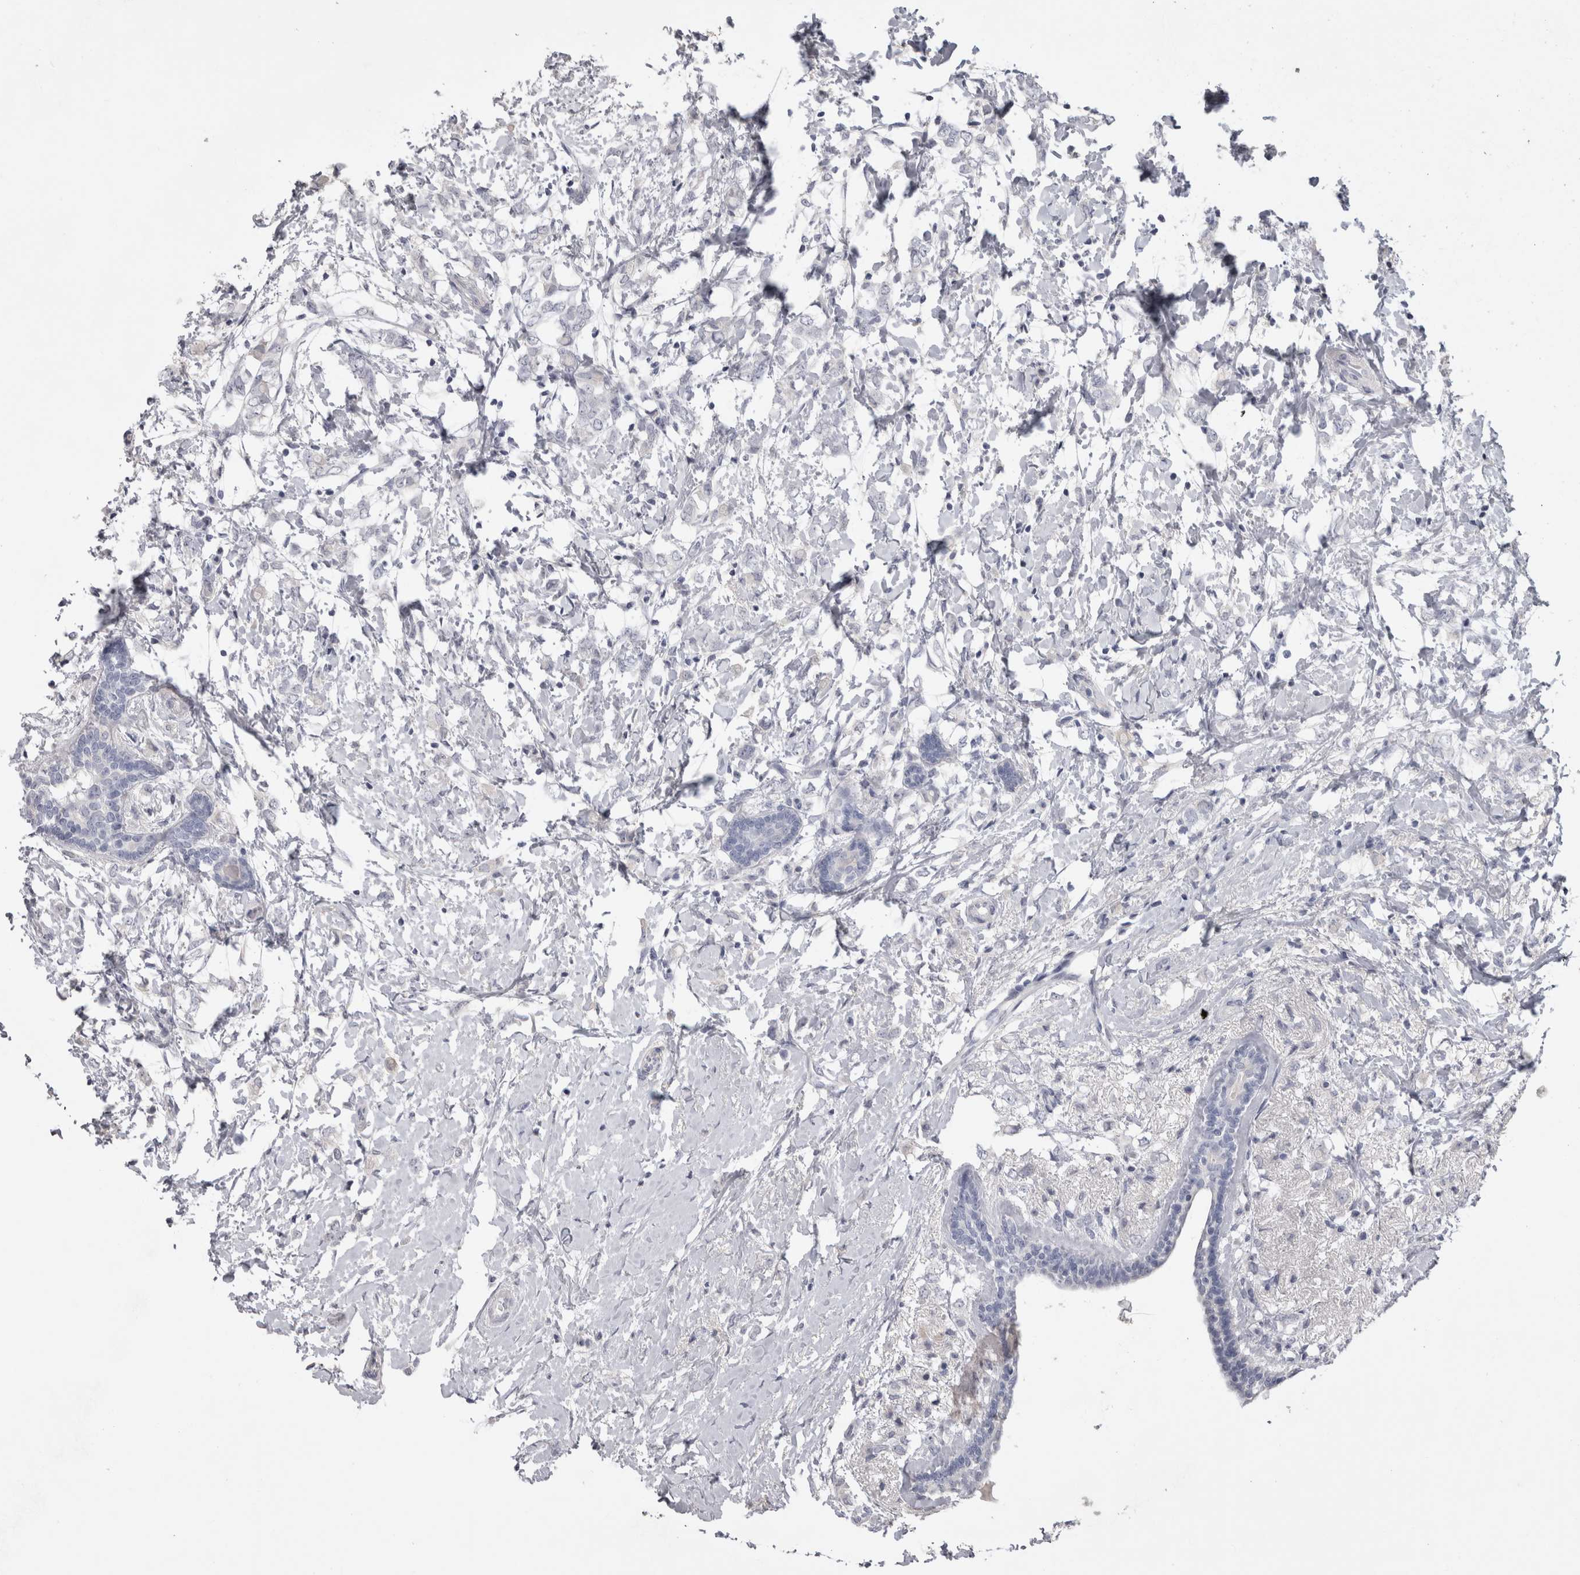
{"staining": {"intensity": "negative", "quantity": "none", "location": "none"}, "tissue": "breast cancer", "cell_type": "Tumor cells", "image_type": "cancer", "snomed": [{"axis": "morphology", "description": "Normal tissue, NOS"}, {"axis": "morphology", "description": "Lobular carcinoma"}, {"axis": "topography", "description": "Breast"}], "caption": "DAB immunohistochemical staining of breast lobular carcinoma demonstrates no significant staining in tumor cells.", "gene": "ADAM2", "patient": {"sex": "female", "age": 47}}